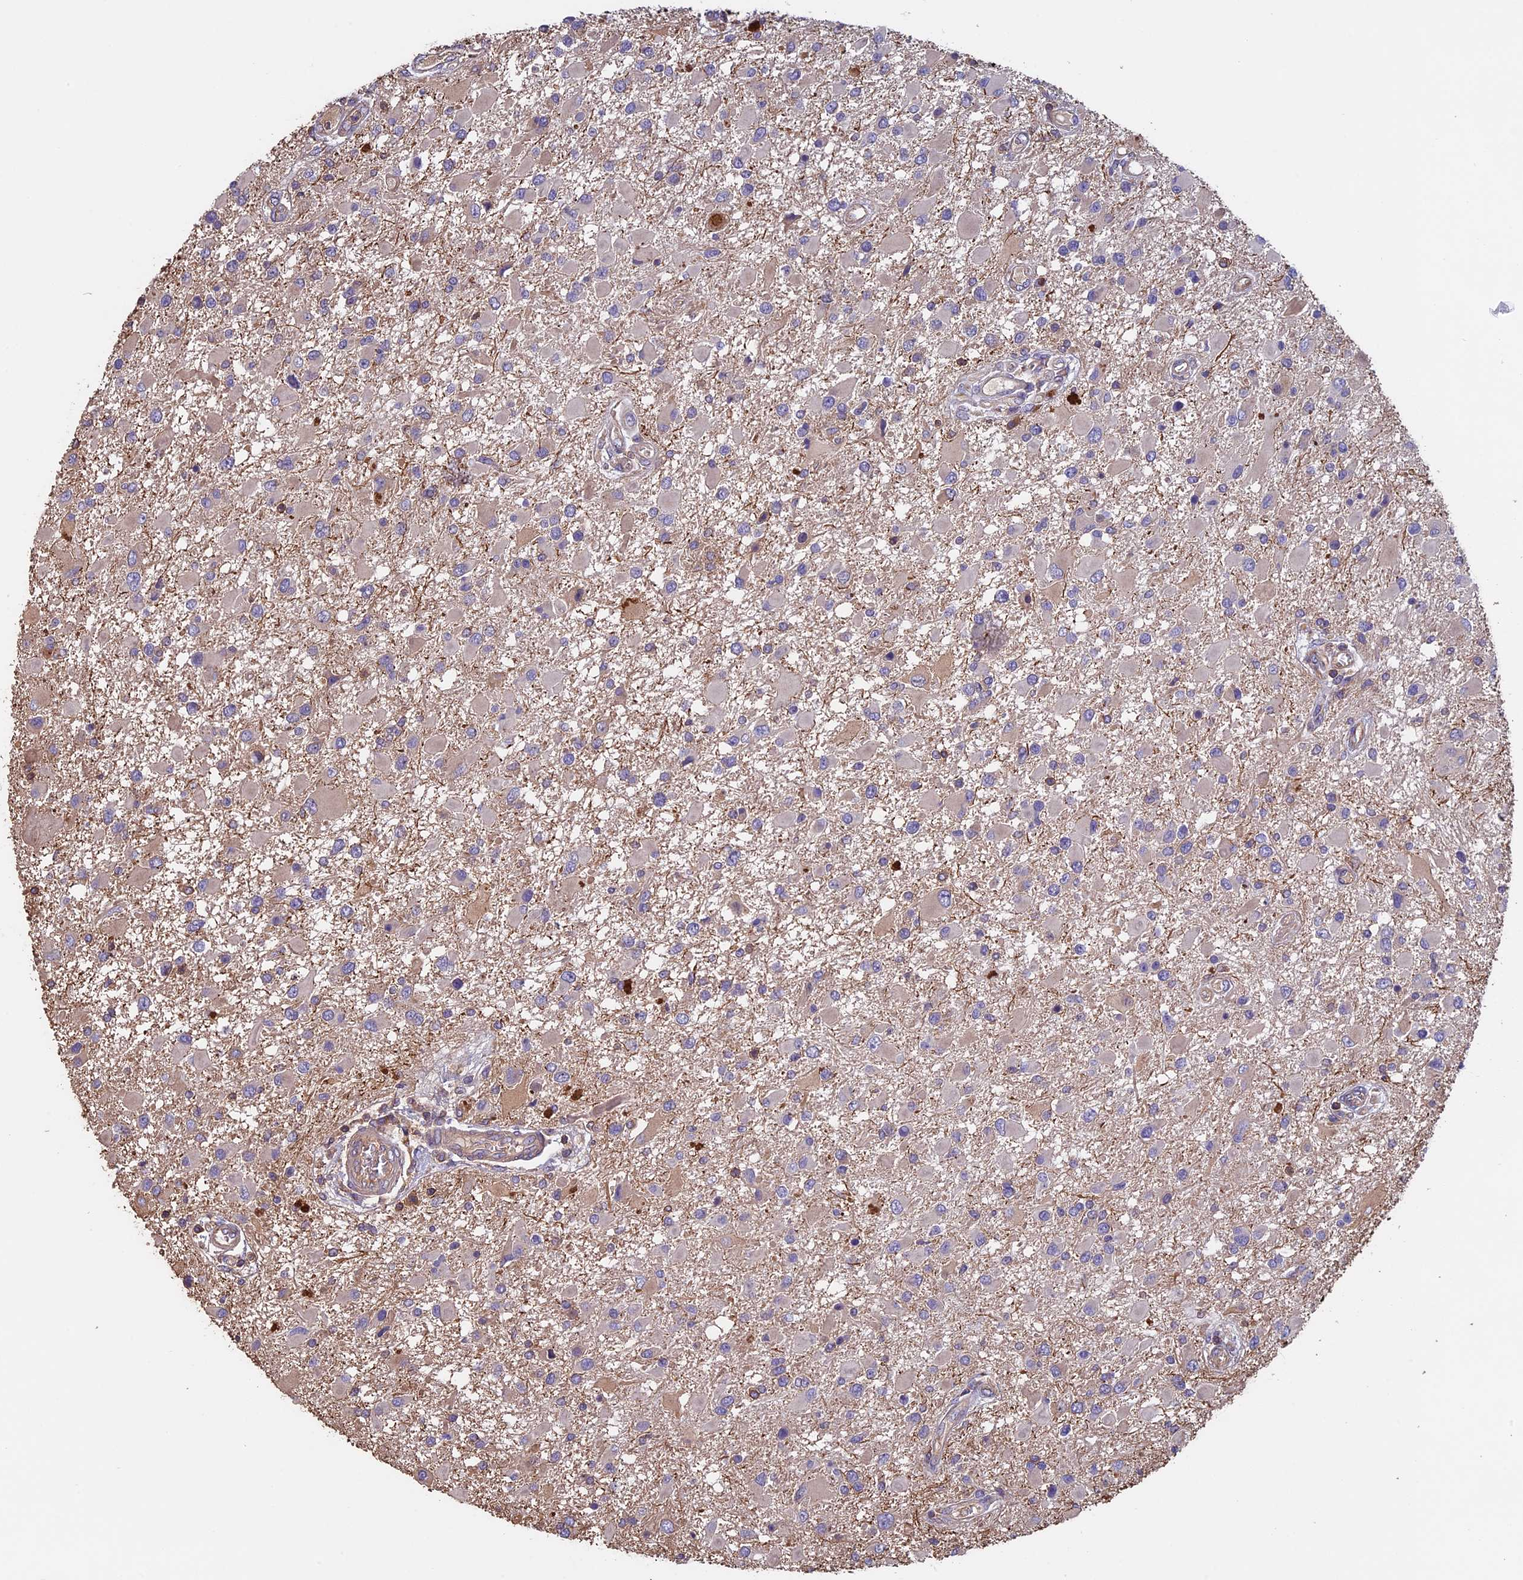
{"staining": {"intensity": "weak", "quantity": "<25%", "location": "cytoplasmic/membranous"}, "tissue": "glioma", "cell_type": "Tumor cells", "image_type": "cancer", "snomed": [{"axis": "morphology", "description": "Glioma, malignant, High grade"}, {"axis": "topography", "description": "Brain"}], "caption": "Immunohistochemistry image of malignant glioma (high-grade) stained for a protein (brown), which reveals no staining in tumor cells.", "gene": "CCDC153", "patient": {"sex": "male", "age": 53}}